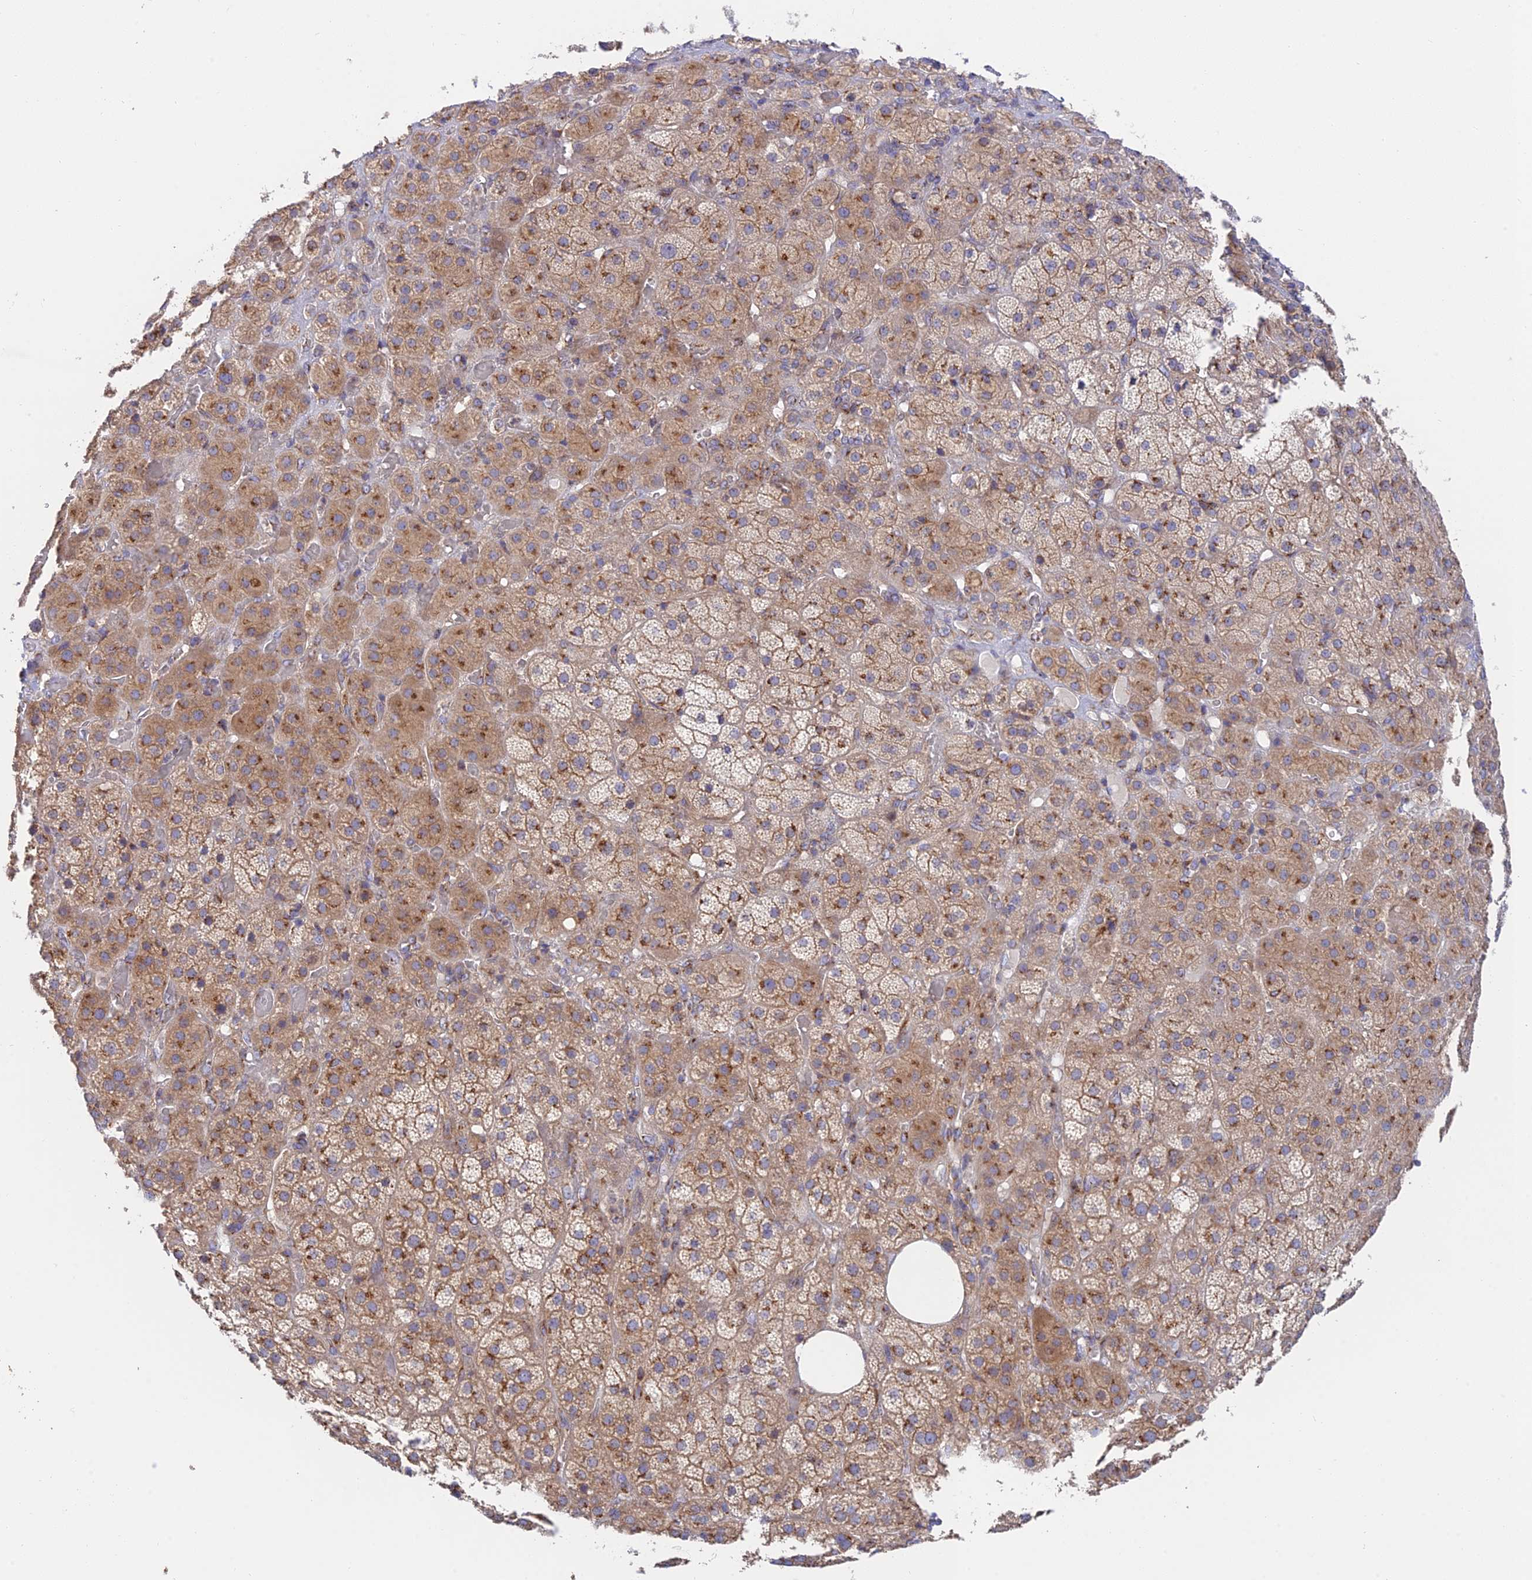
{"staining": {"intensity": "strong", "quantity": "25%-75%", "location": "cytoplasmic/membranous"}, "tissue": "adrenal gland", "cell_type": "Glandular cells", "image_type": "normal", "snomed": [{"axis": "morphology", "description": "Normal tissue, NOS"}, {"axis": "topography", "description": "Adrenal gland"}], "caption": "Adrenal gland stained with DAB (3,3'-diaminobenzidine) IHC demonstrates high levels of strong cytoplasmic/membranous positivity in about 25%-75% of glandular cells. The protein of interest is shown in brown color, while the nuclei are stained blue.", "gene": "GOLGA3", "patient": {"sex": "male", "age": 57}}